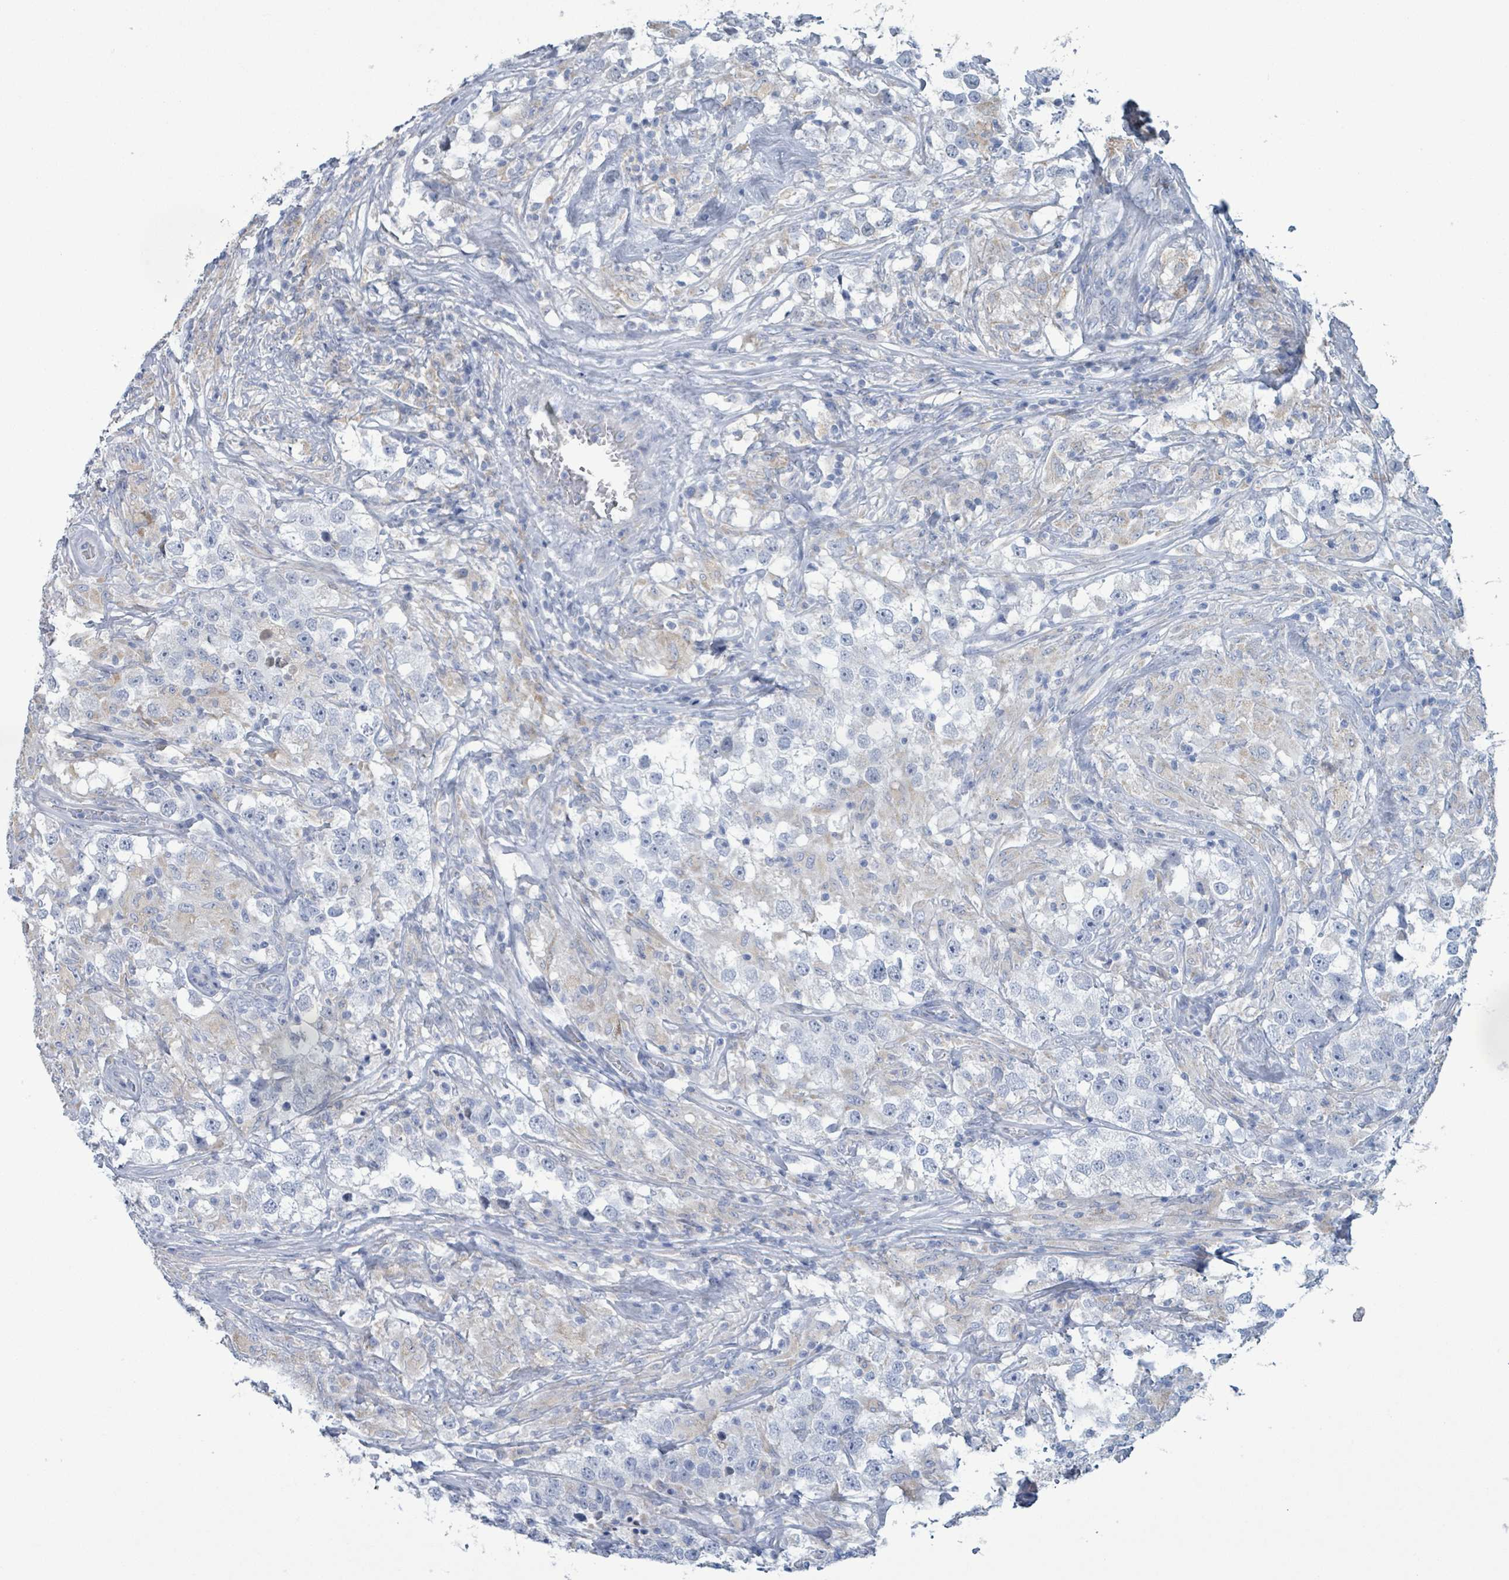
{"staining": {"intensity": "negative", "quantity": "none", "location": "none"}, "tissue": "testis cancer", "cell_type": "Tumor cells", "image_type": "cancer", "snomed": [{"axis": "morphology", "description": "Seminoma, NOS"}, {"axis": "topography", "description": "Testis"}], "caption": "Immunohistochemistry of seminoma (testis) reveals no positivity in tumor cells.", "gene": "AKR1C4", "patient": {"sex": "male", "age": 46}}